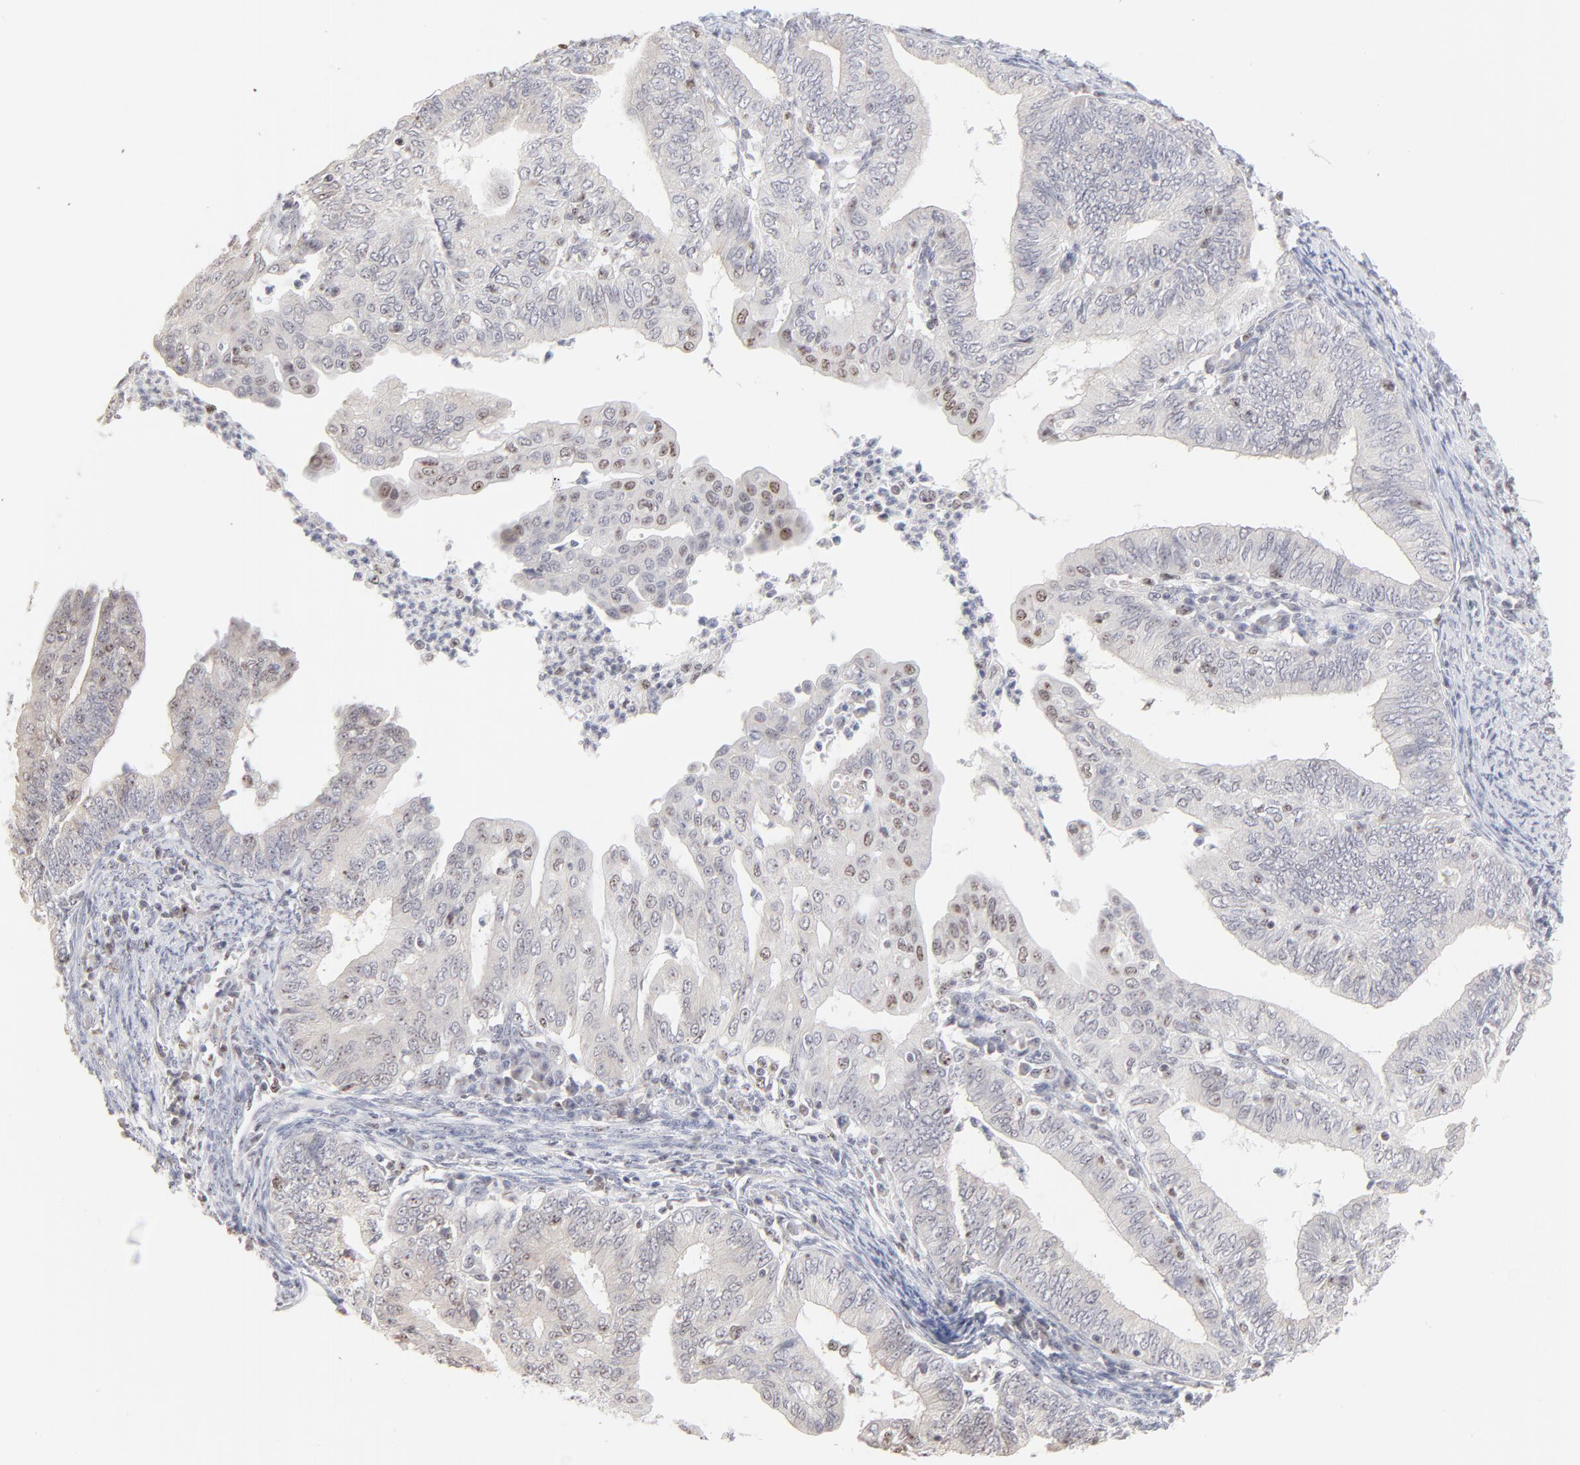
{"staining": {"intensity": "weak", "quantity": "<25%", "location": "nuclear"}, "tissue": "endometrial cancer", "cell_type": "Tumor cells", "image_type": "cancer", "snomed": [{"axis": "morphology", "description": "Adenocarcinoma, NOS"}, {"axis": "topography", "description": "Endometrium"}], "caption": "Immunohistochemical staining of human endometrial adenocarcinoma exhibits no significant expression in tumor cells. (DAB (3,3'-diaminobenzidine) immunohistochemistry (IHC), high magnification).", "gene": "NFIL3", "patient": {"sex": "female", "age": 66}}